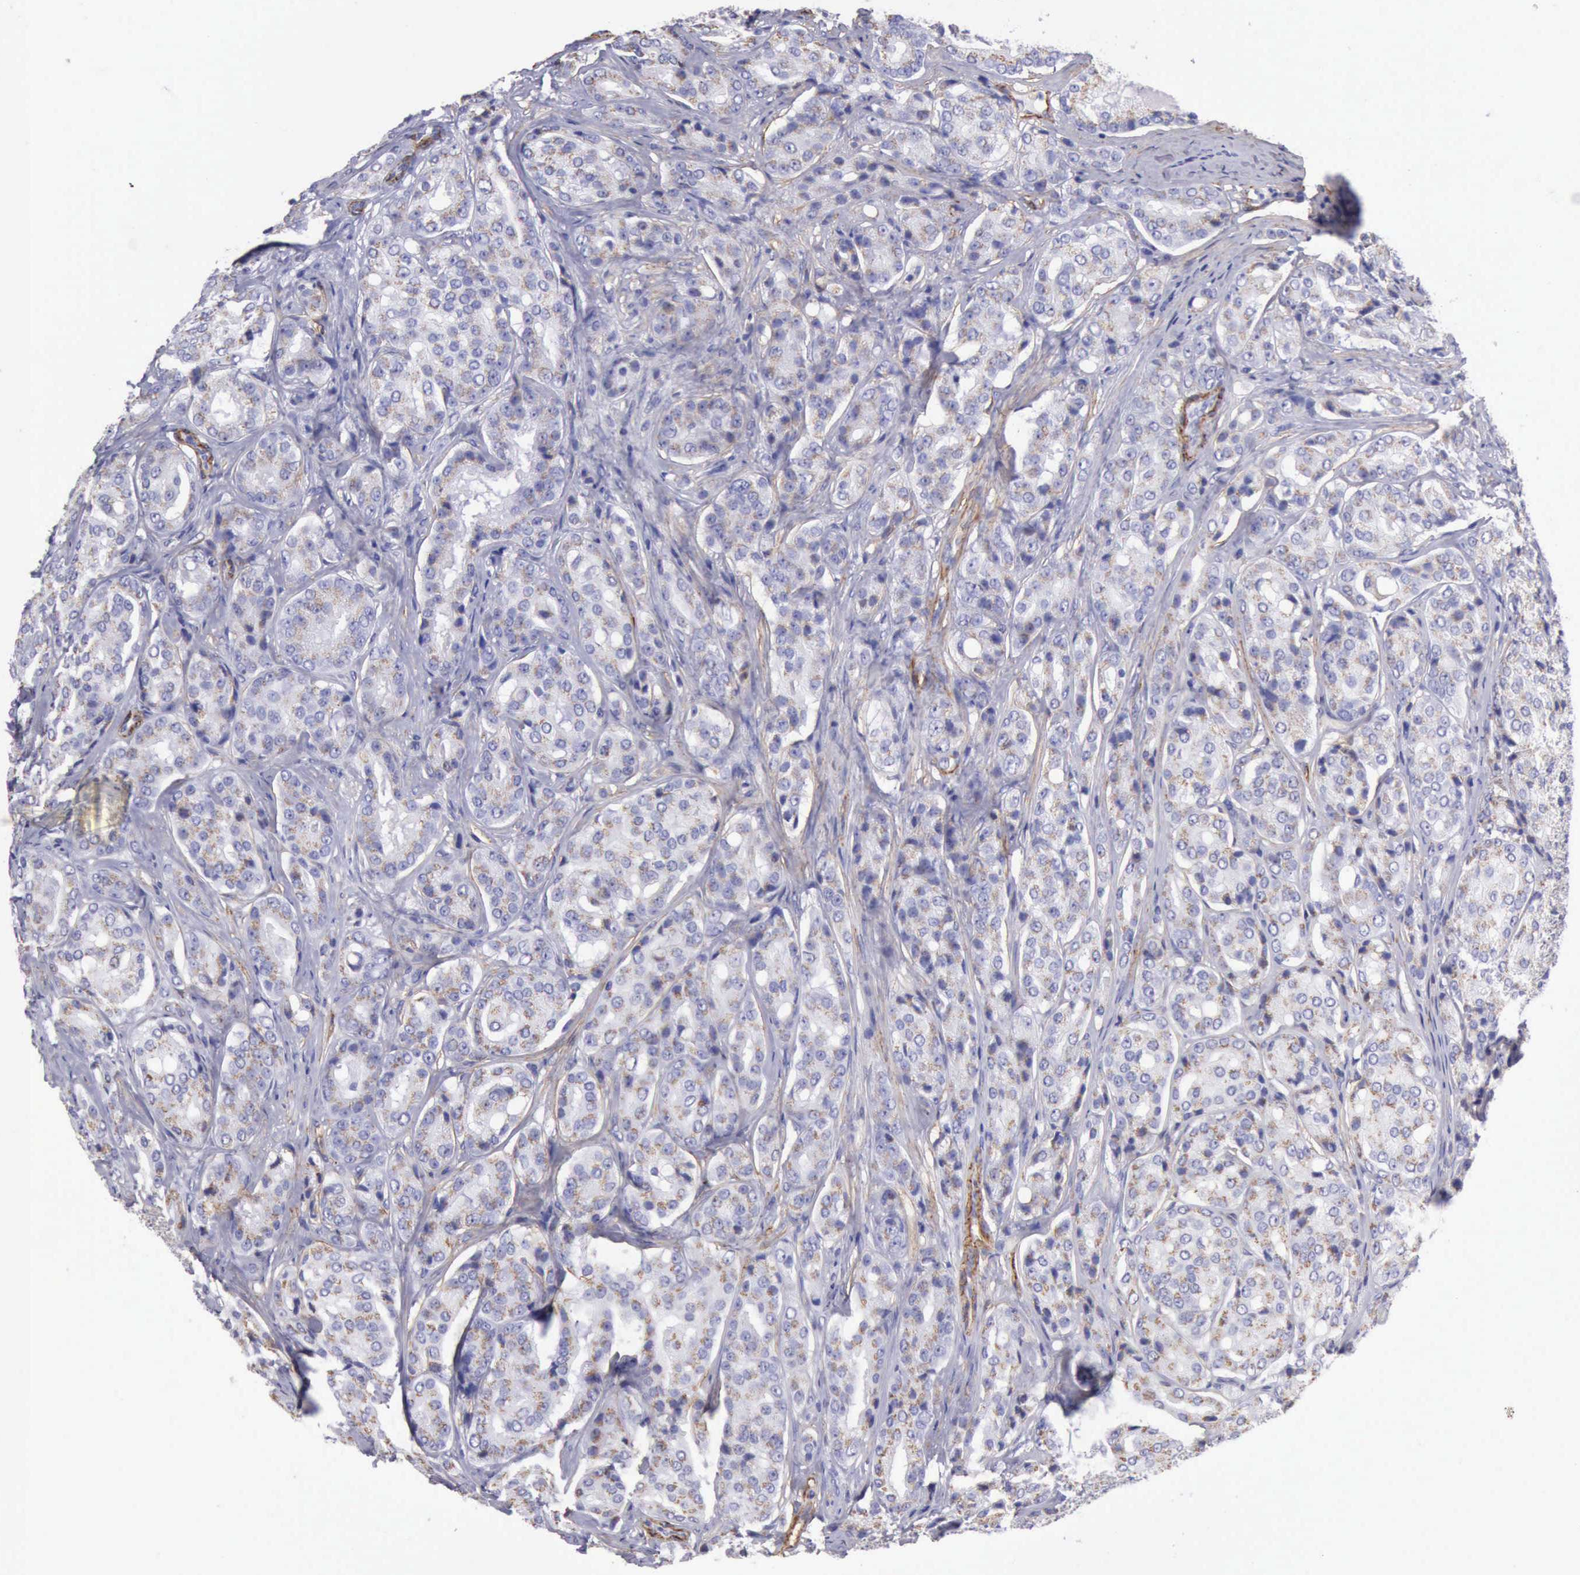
{"staining": {"intensity": "weak", "quantity": ">75%", "location": "cytoplasmic/membranous"}, "tissue": "prostate cancer", "cell_type": "Tumor cells", "image_type": "cancer", "snomed": [{"axis": "morphology", "description": "Adenocarcinoma, High grade"}, {"axis": "topography", "description": "Prostate"}], "caption": "Brown immunohistochemical staining in human prostate high-grade adenocarcinoma shows weak cytoplasmic/membranous positivity in approximately >75% of tumor cells.", "gene": "AOC3", "patient": {"sex": "male", "age": 64}}